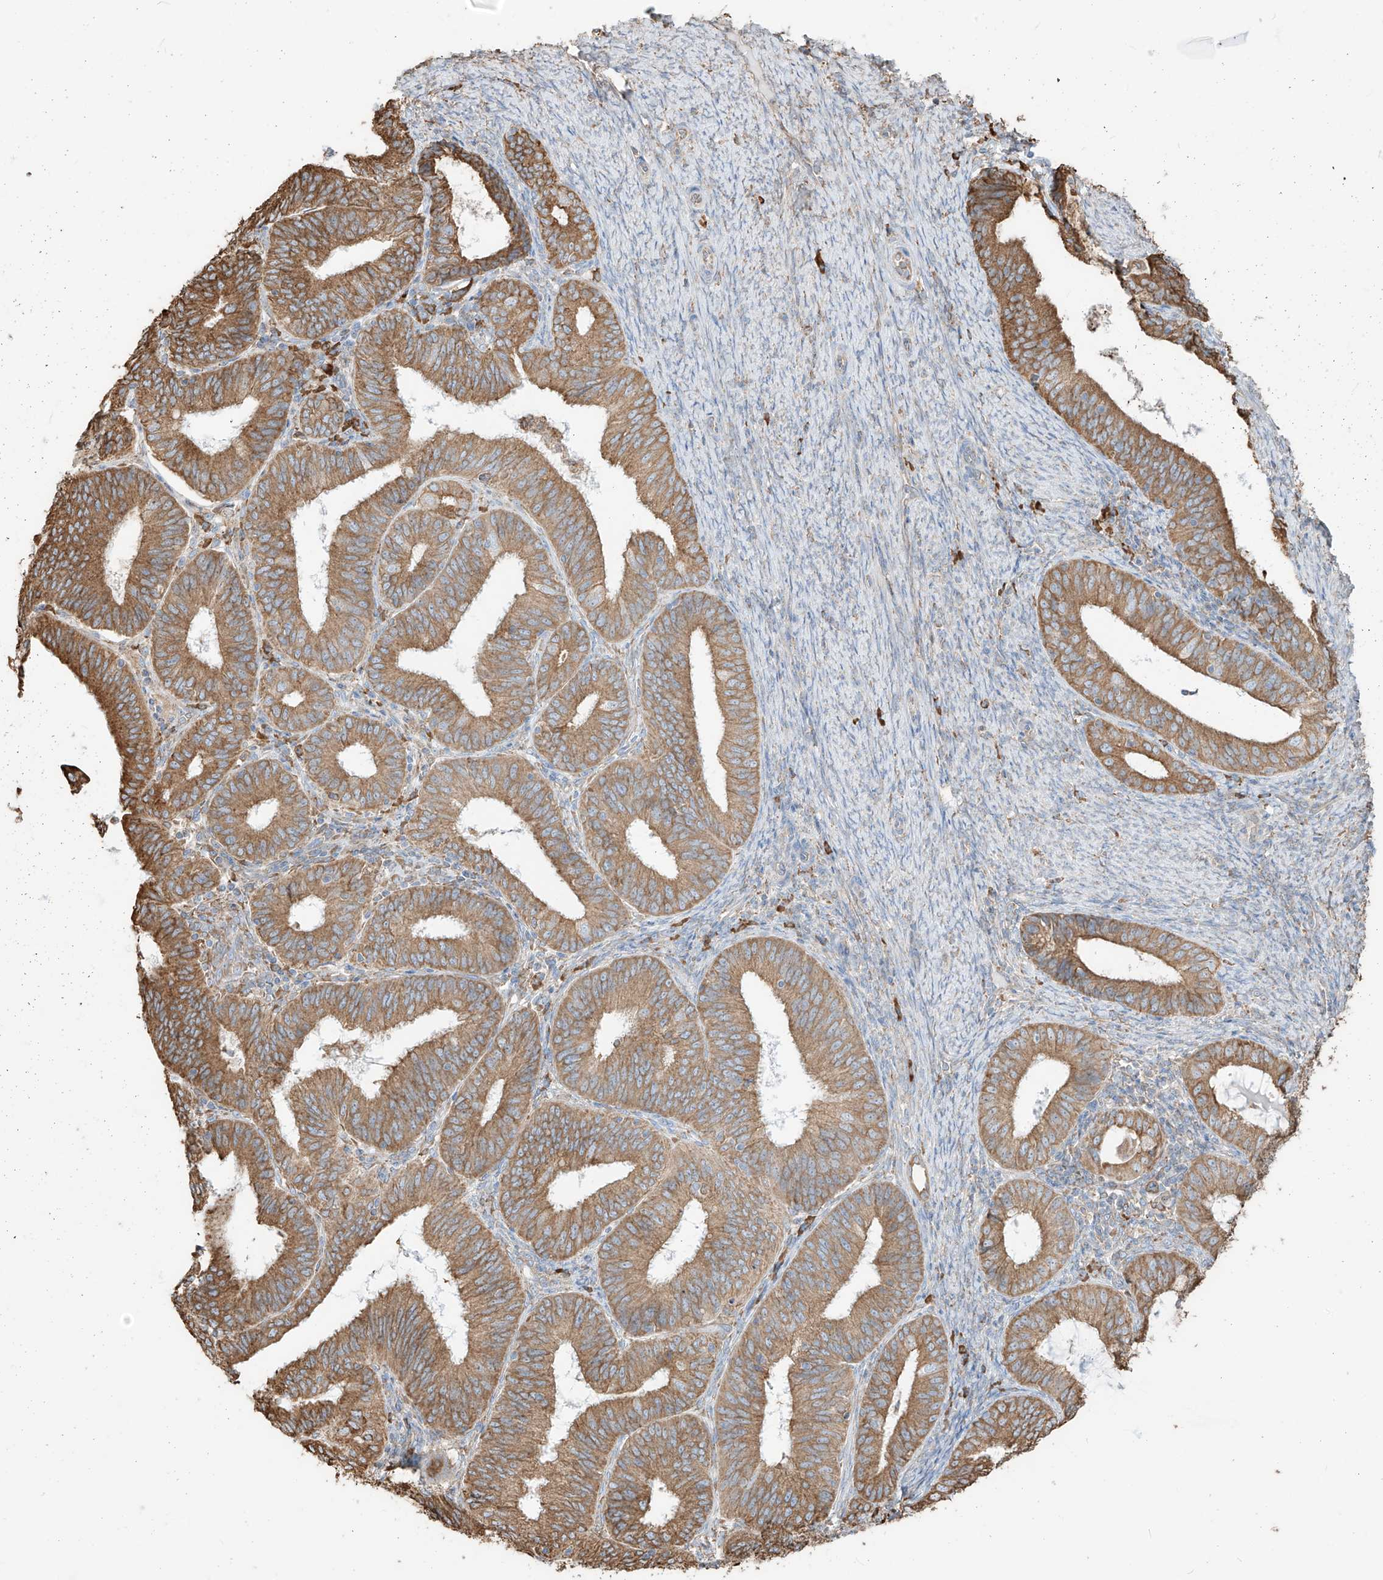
{"staining": {"intensity": "moderate", "quantity": ">75%", "location": "cytoplasmic/membranous"}, "tissue": "endometrial cancer", "cell_type": "Tumor cells", "image_type": "cancer", "snomed": [{"axis": "morphology", "description": "Adenocarcinoma, NOS"}, {"axis": "topography", "description": "Endometrium"}], "caption": "Immunohistochemistry (IHC) photomicrograph of endometrial cancer stained for a protein (brown), which demonstrates medium levels of moderate cytoplasmic/membranous positivity in about >75% of tumor cells.", "gene": "PDIA6", "patient": {"sex": "female", "age": 51}}